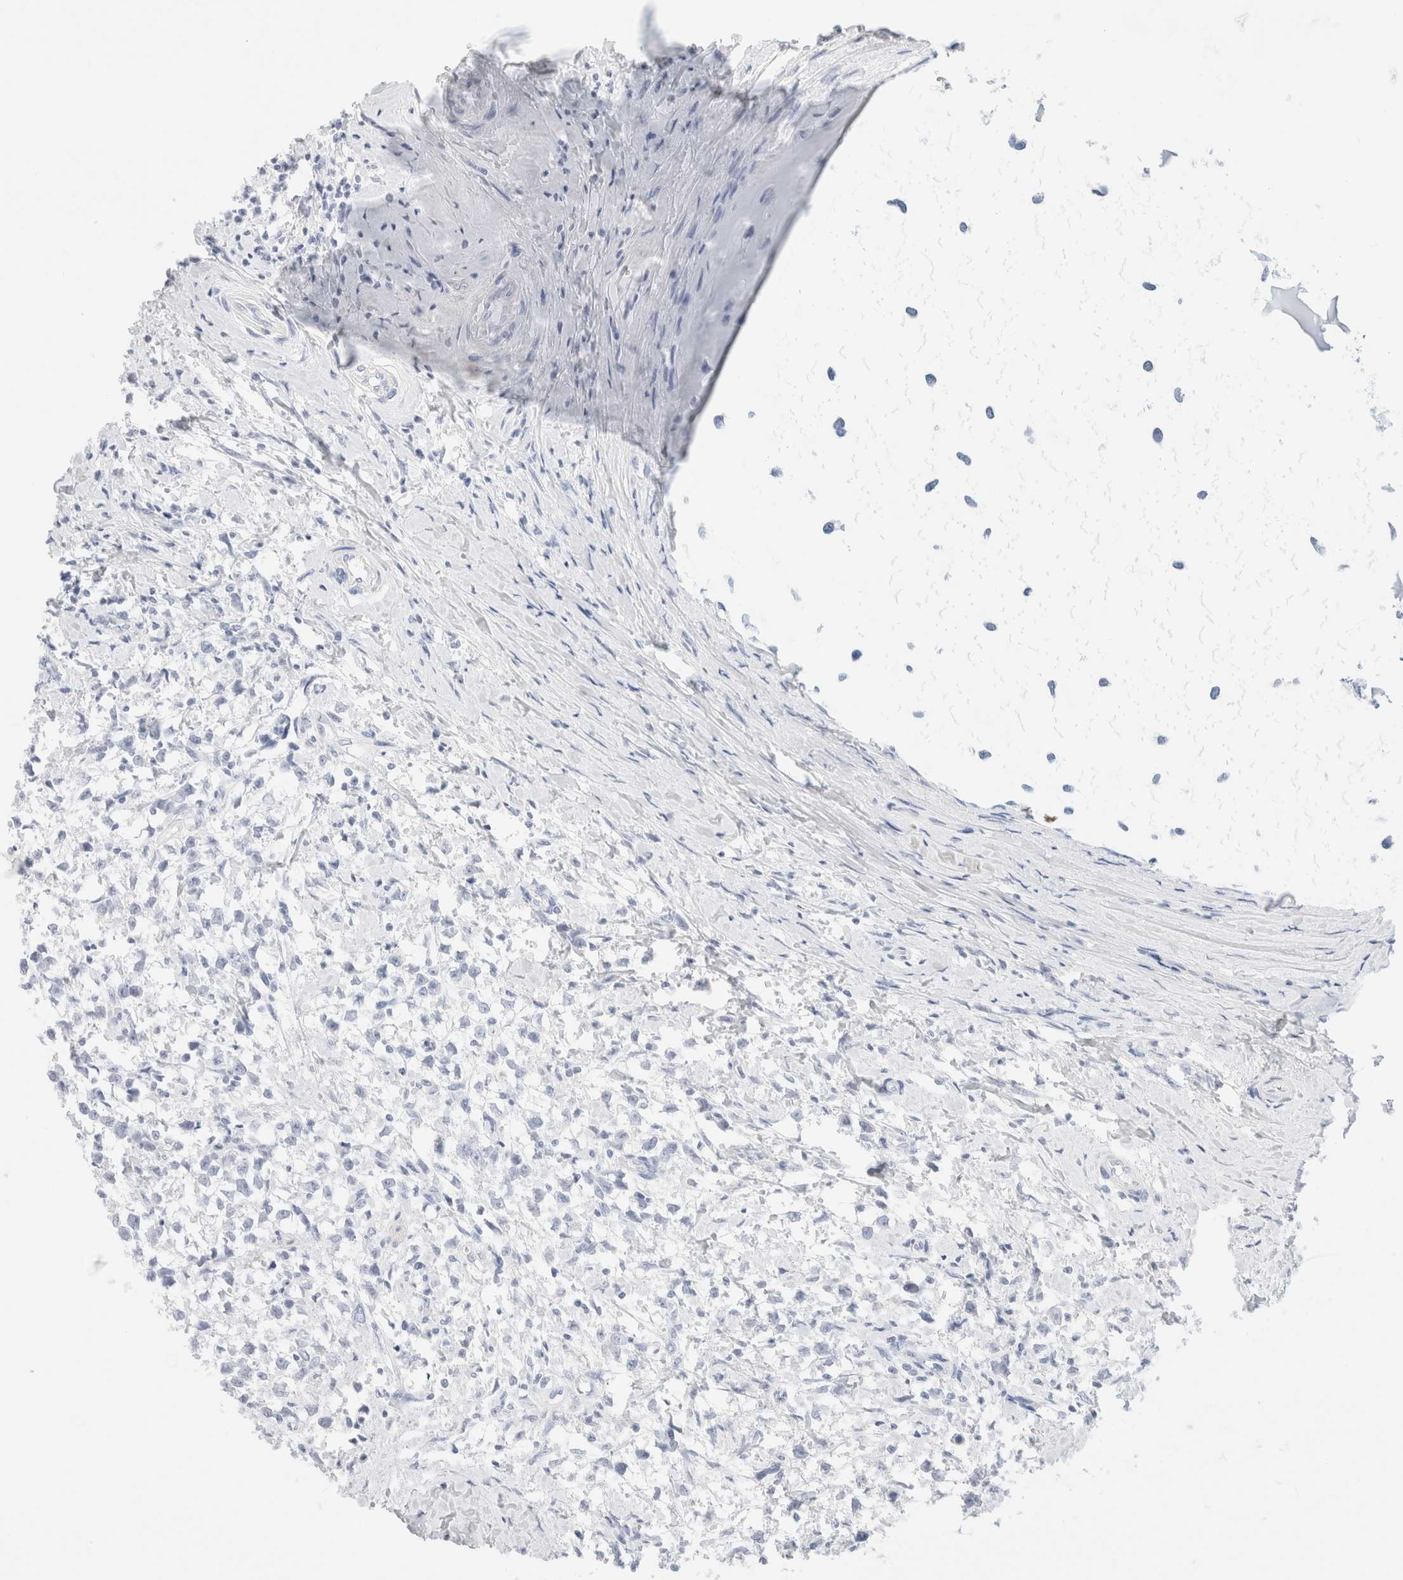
{"staining": {"intensity": "negative", "quantity": "none", "location": "none"}, "tissue": "testis cancer", "cell_type": "Tumor cells", "image_type": "cancer", "snomed": [{"axis": "morphology", "description": "Seminoma, NOS"}, {"axis": "morphology", "description": "Carcinoma, Embryonal, NOS"}, {"axis": "topography", "description": "Testis"}], "caption": "DAB (3,3'-diaminobenzidine) immunohistochemical staining of testis cancer exhibits no significant positivity in tumor cells.", "gene": "DPYS", "patient": {"sex": "male", "age": 51}}